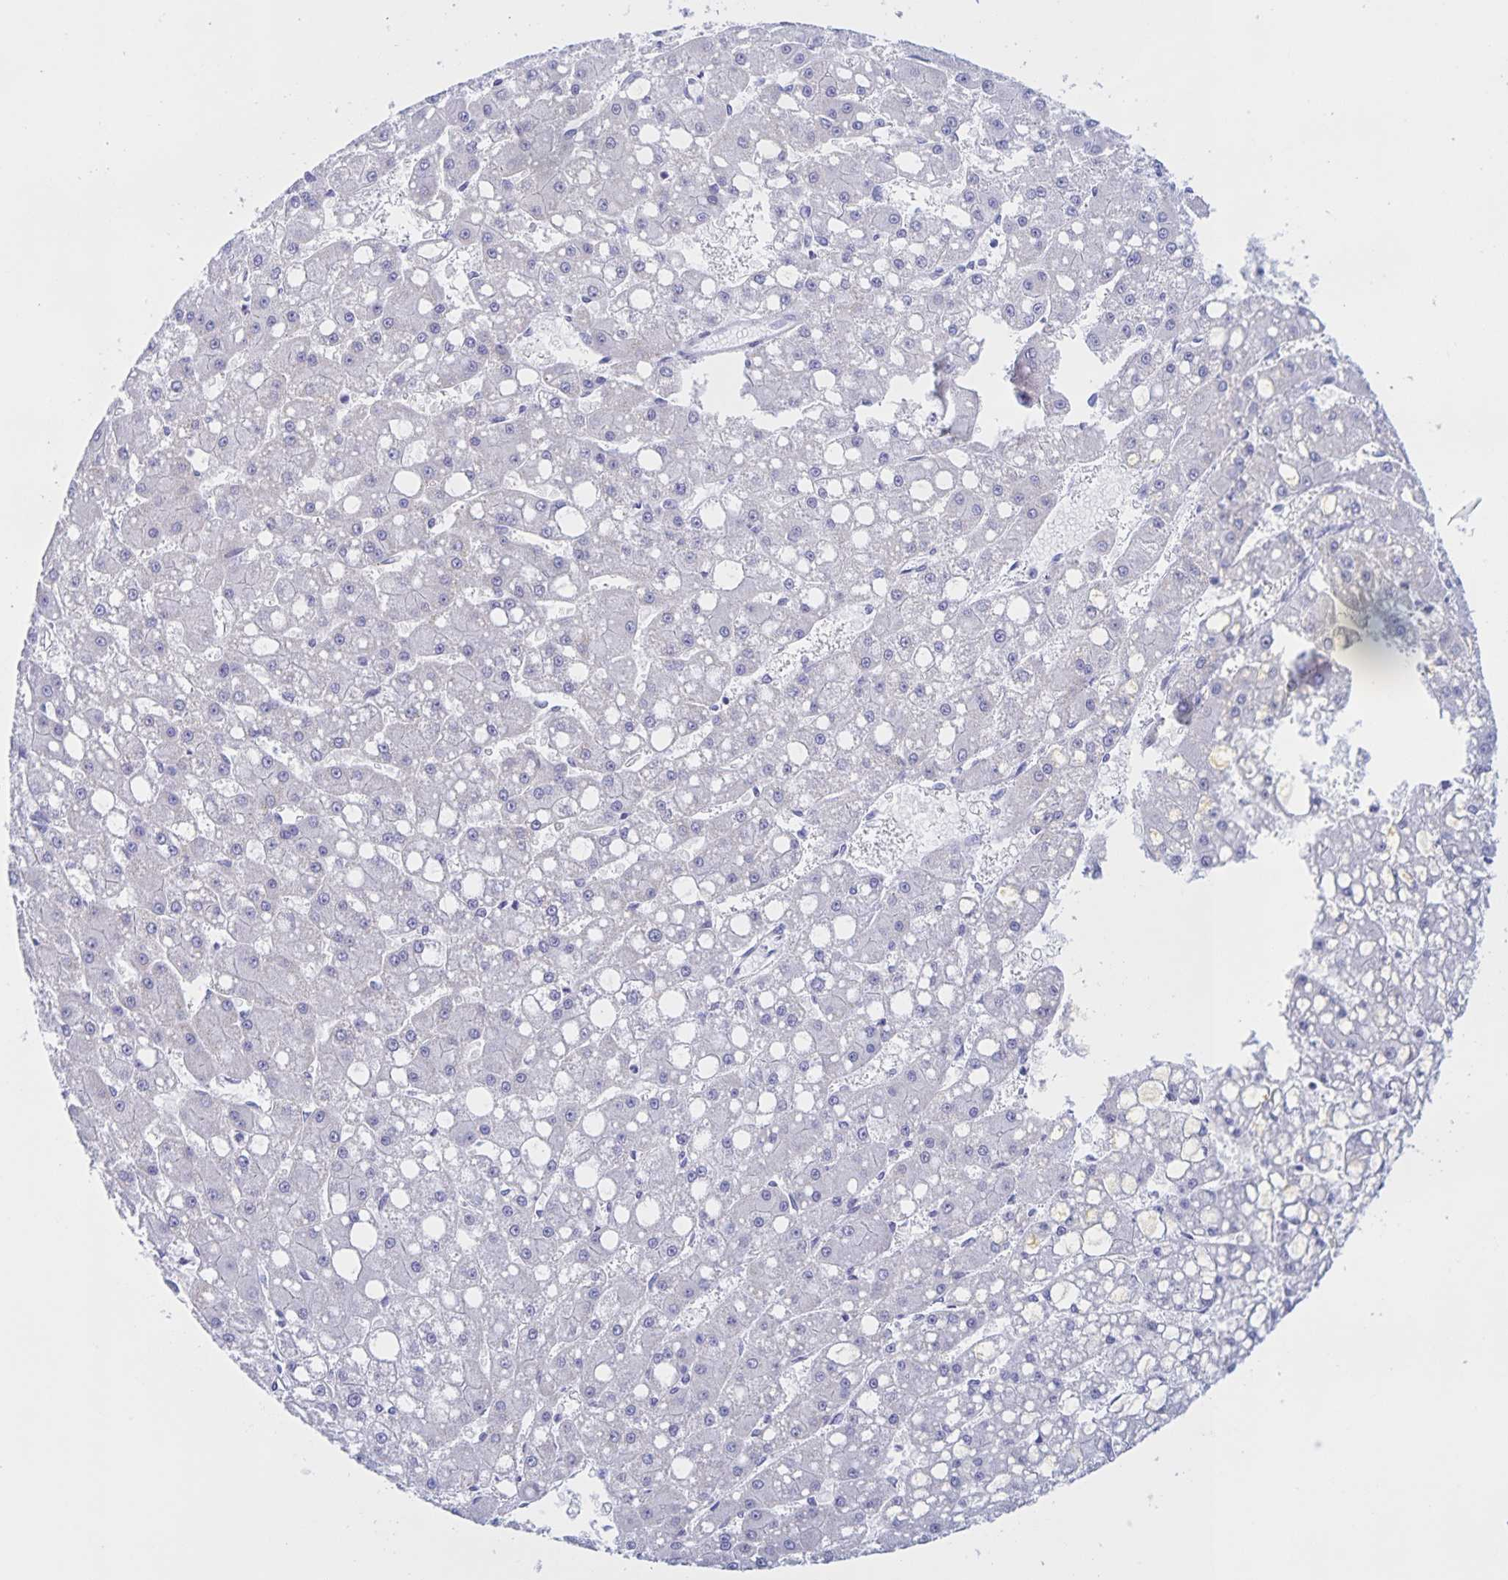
{"staining": {"intensity": "negative", "quantity": "none", "location": "none"}, "tissue": "liver cancer", "cell_type": "Tumor cells", "image_type": "cancer", "snomed": [{"axis": "morphology", "description": "Carcinoma, Hepatocellular, NOS"}, {"axis": "topography", "description": "Liver"}], "caption": "Liver hepatocellular carcinoma was stained to show a protein in brown. There is no significant staining in tumor cells.", "gene": "CATSPER4", "patient": {"sex": "male", "age": 67}}